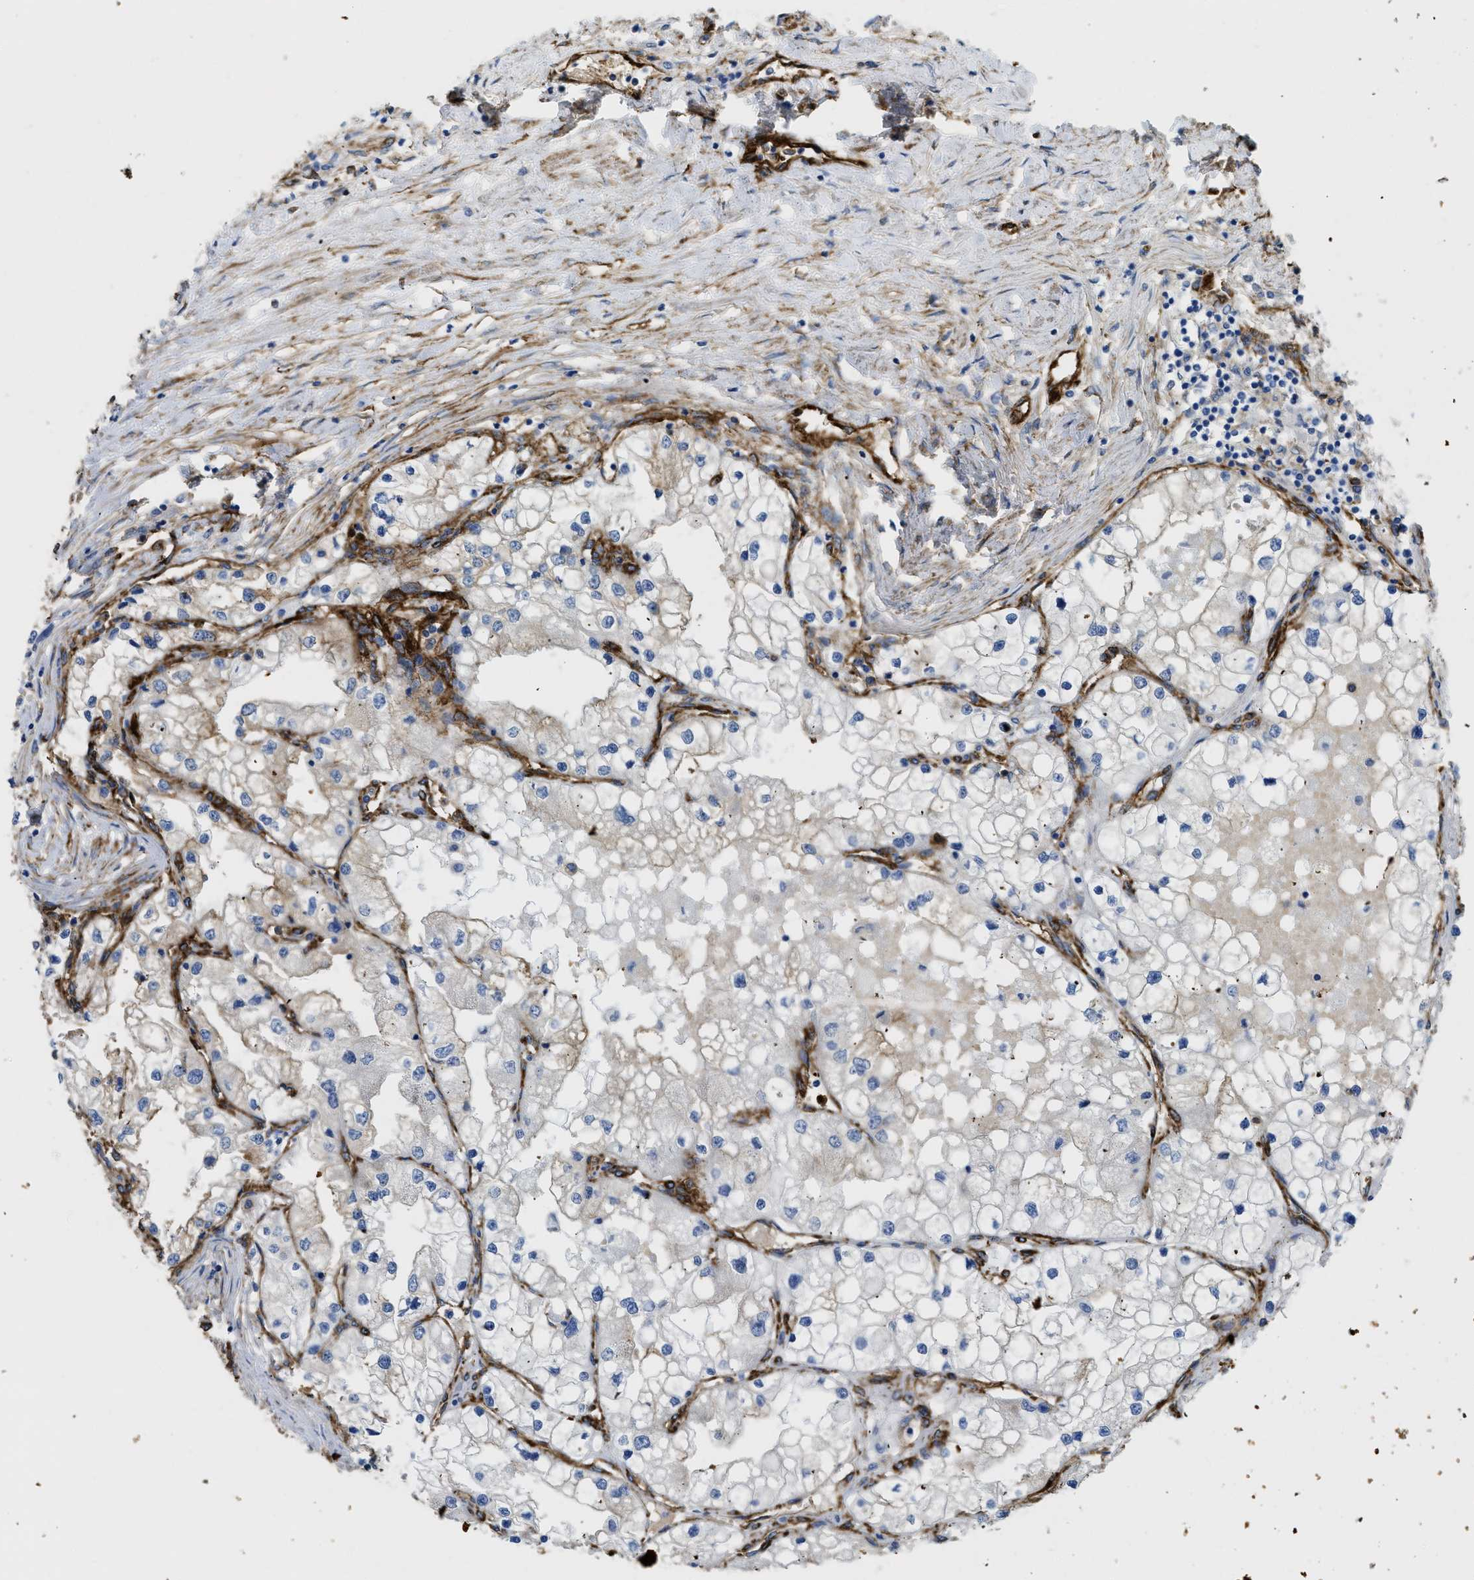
{"staining": {"intensity": "weak", "quantity": "<25%", "location": "cytoplasmic/membranous"}, "tissue": "renal cancer", "cell_type": "Tumor cells", "image_type": "cancer", "snomed": [{"axis": "morphology", "description": "Adenocarcinoma, NOS"}, {"axis": "topography", "description": "Kidney"}], "caption": "This is a photomicrograph of IHC staining of renal adenocarcinoma, which shows no expression in tumor cells.", "gene": "HIP1", "patient": {"sex": "male", "age": 68}}